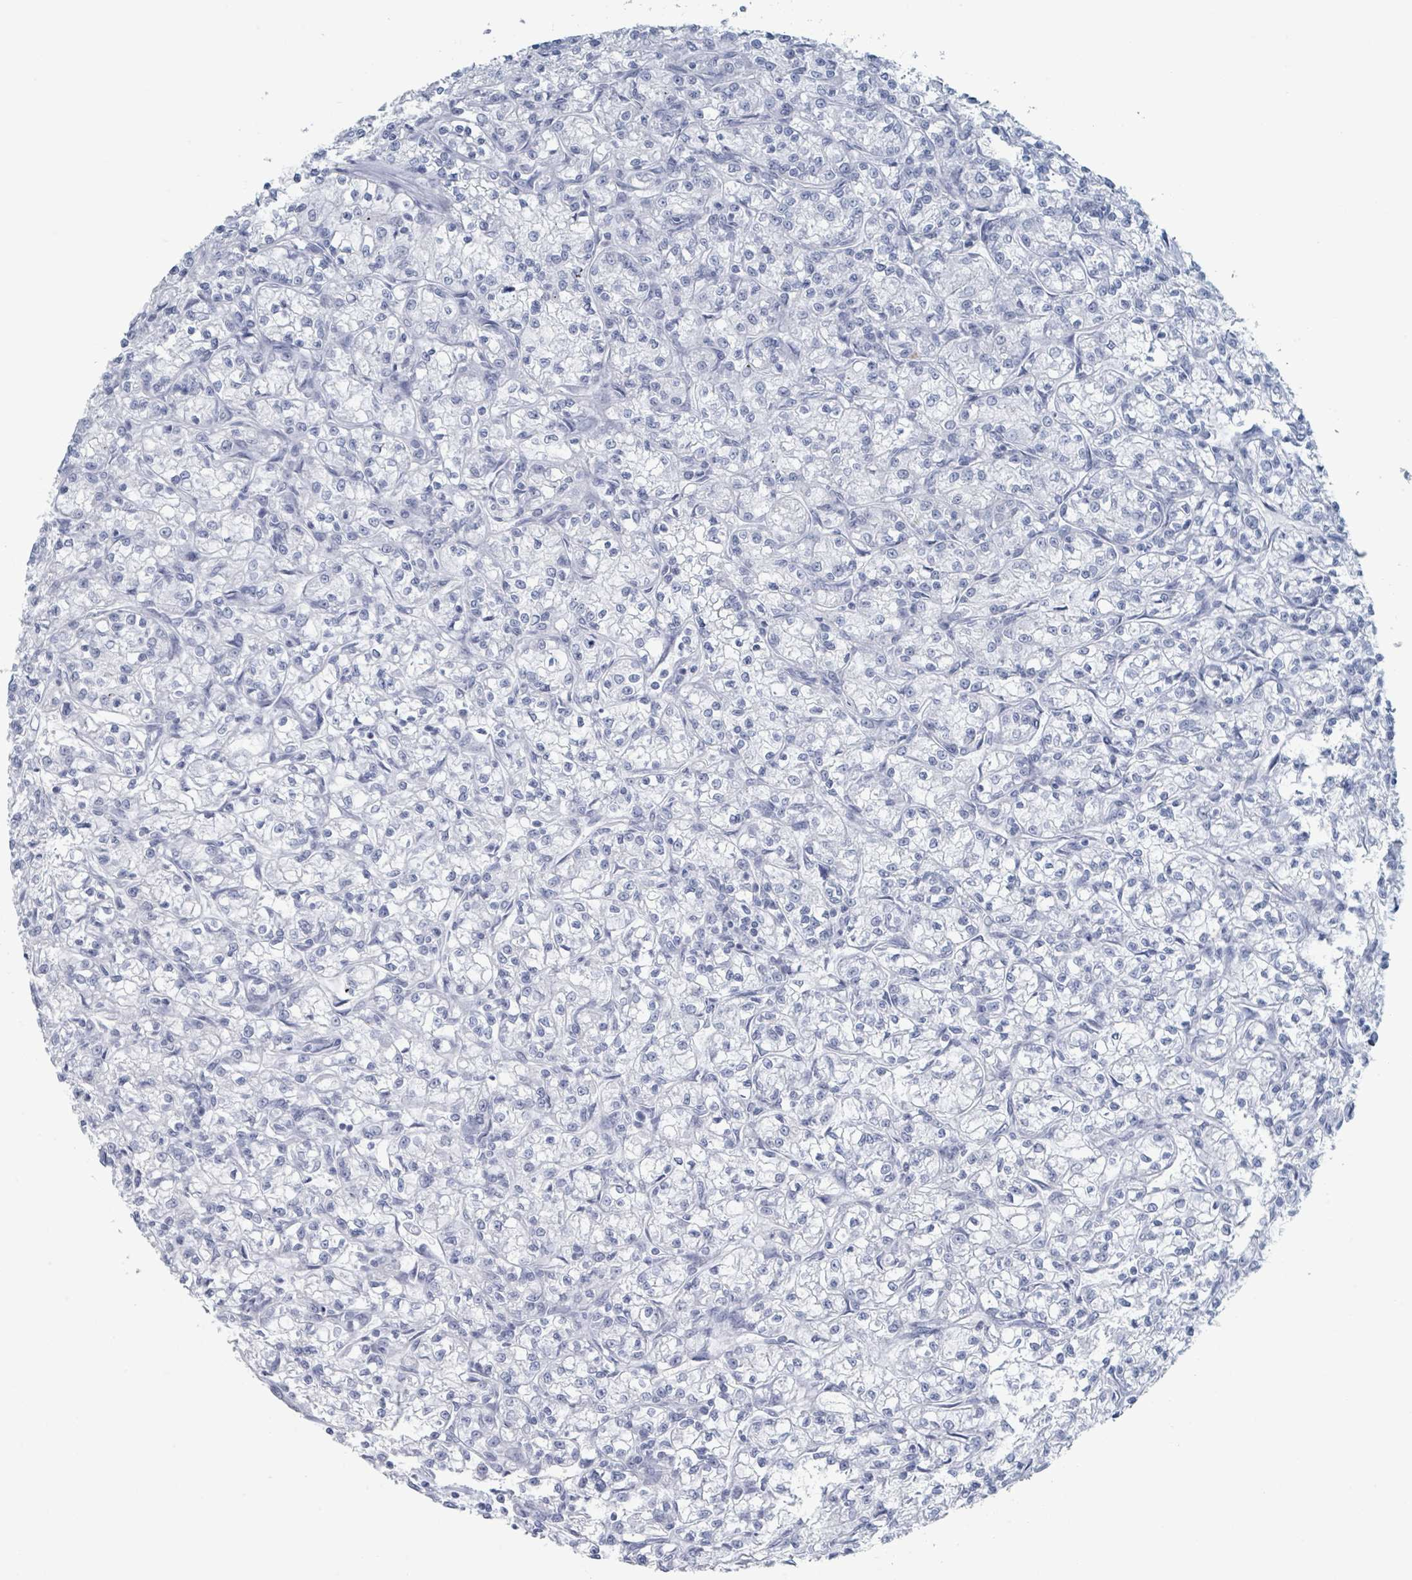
{"staining": {"intensity": "negative", "quantity": "none", "location": "none"}, "tissue": "renal cancer", "cell_type": "Tumor cells", "image_type": "cancer", "snomed": [{"axis": "morphology", "description": "Adenocarcinoma, NOS"}, {"axis": "topography", "description": "Kidney"}], "caption": "Tumor cells show no significant protein positivity in renal cancer (adenocarcinoma). (Immunohistochemistry (ihc), brightfield microscopy, high magnification).", "gene": "GPR15LG", "patient": {"sex": "female", "age": 59}}